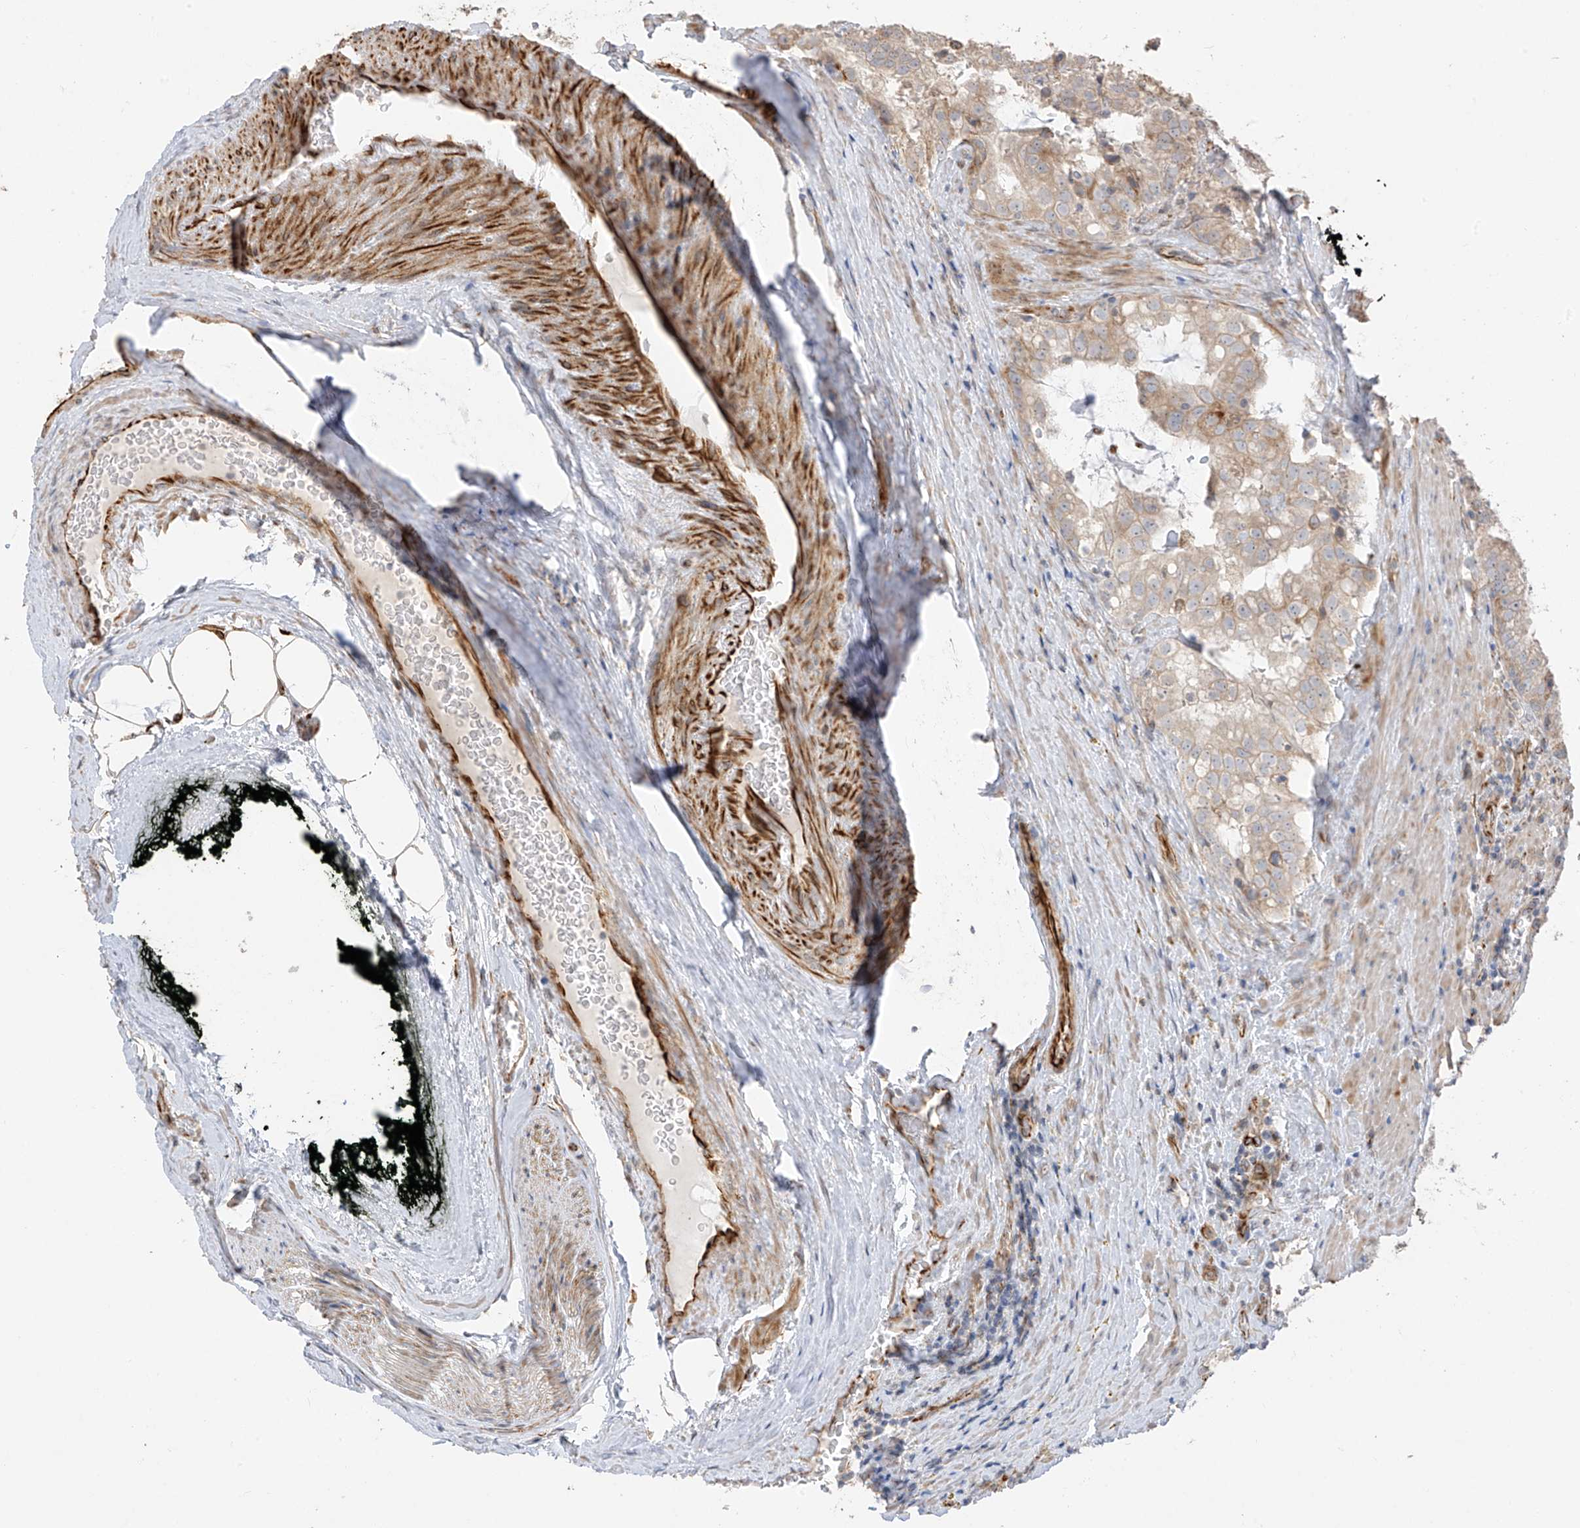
{"staining": {"intensity": "weak", "quantity": "25%-75%", "location": "cytoplasmic/membranous"}, "tissue": "prostate cancer", "cell_type": "Tumor cells", "image_type": "cancer", "snomed": [{"axis": "morphology", "description": "Adenocarcinoma, High grade"}, {"axis": "topography", "description": "Prostate"}], "caption": "A low amount of weak cytoplasmic/membranous expression is seen in about 25%-75% of tumor cells in prostate high-grade adenocarcinoma tissue.", "gene": "DCDC2", "patient": {"sex": "male", "age": 68}}